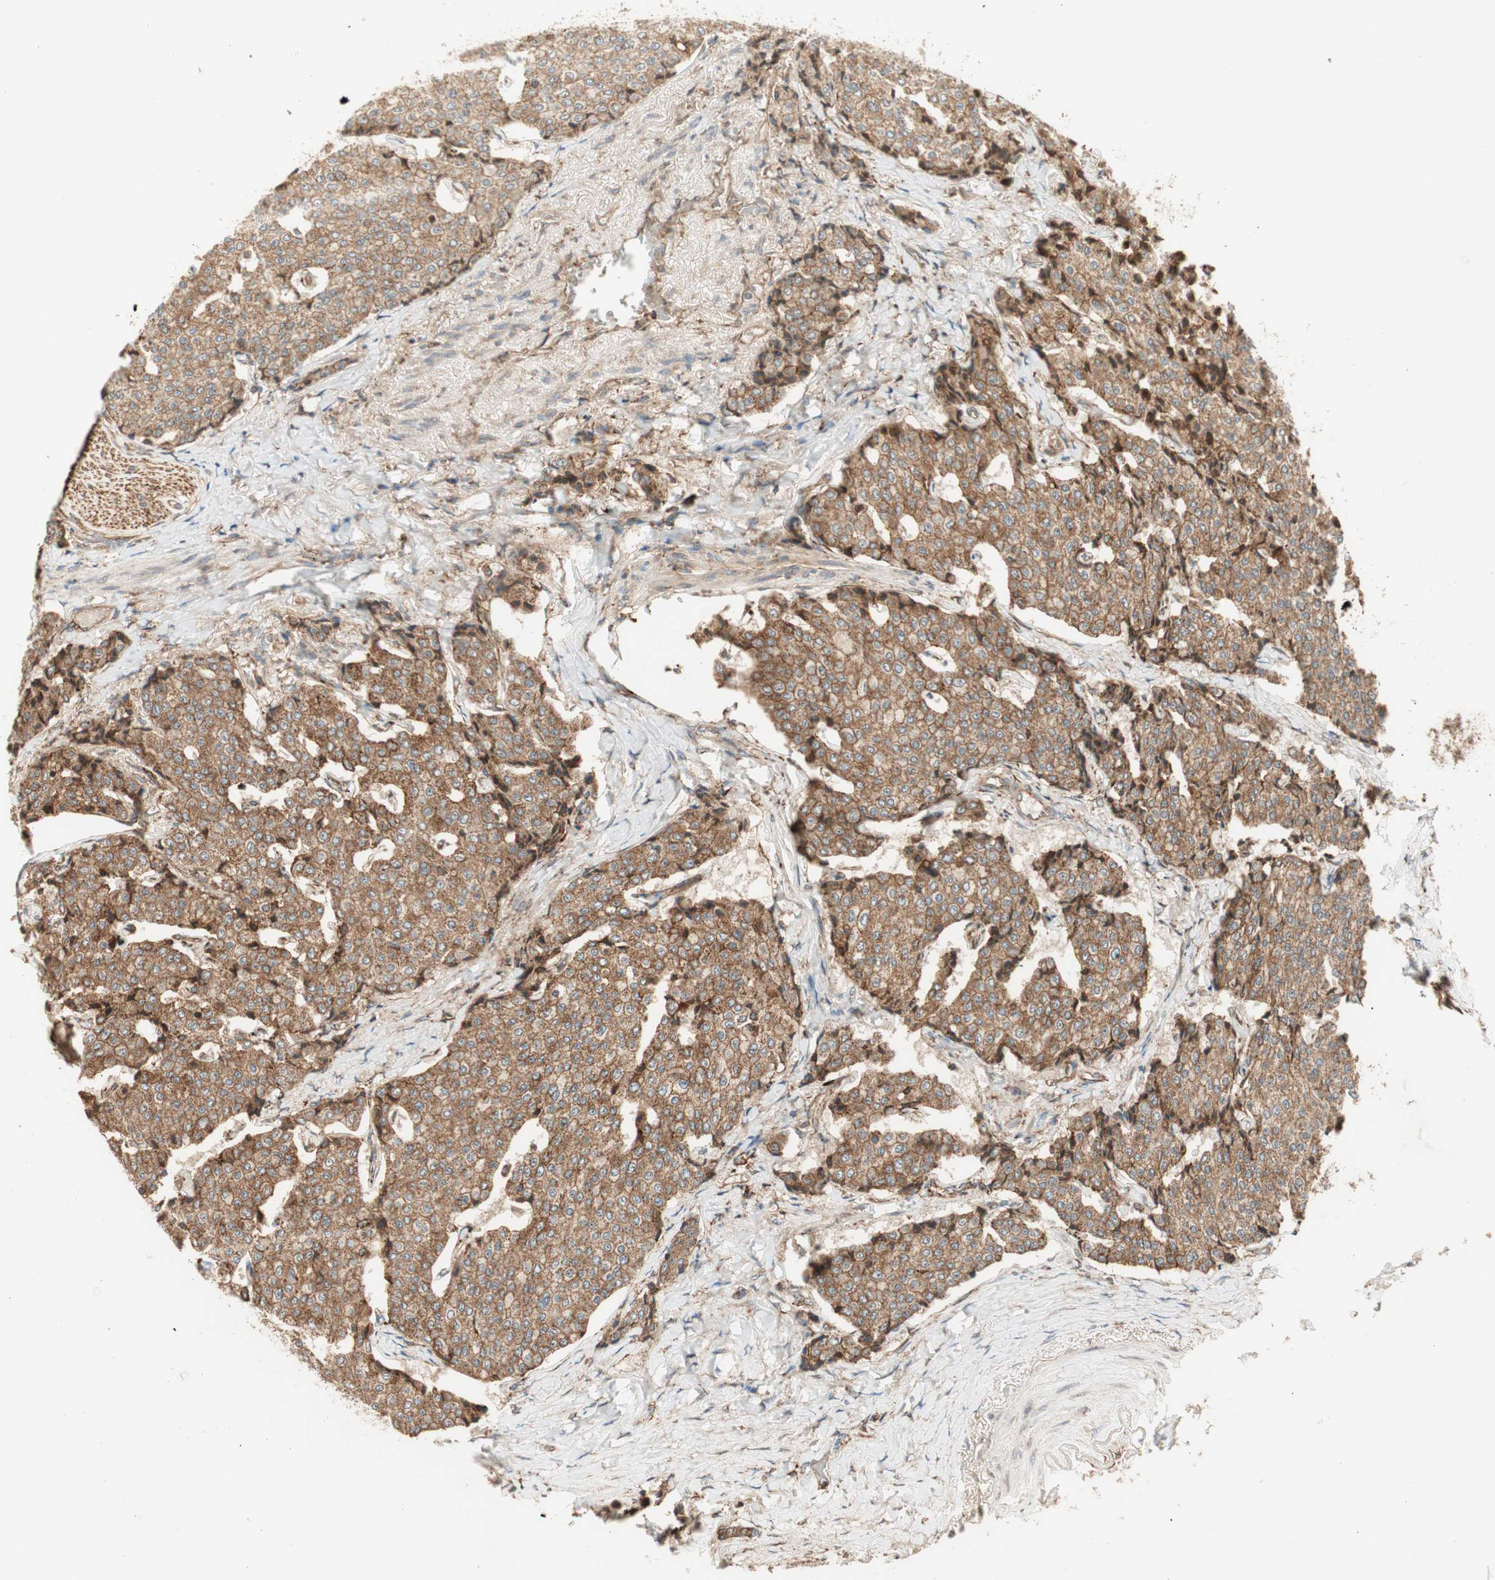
{"staining": {"intensity": "strong", "quantity": ">75%", "location": "cytoplasmic/membranous"}, "tissue": "carcinoid", "cell_type": "Tumor cells", "image_type": "cancer", "snomed": [{"axis": "morphology", "description": "Carcinoid, malignant, NOS"}, {"axis": "topography", "description": "Colon"}], "caption": "Brown immunohistochemical staining in malignant carcinoid demonstrates strong cytoplasmic/membranous staining in approximately >75% of tumor cells. The staining was performed using DAB (3,3'-diaminobenzidine) to visualize the protein expression in brown, while the nuclei were stained in blue with hematoxylin (Magnification: 20x).", "gene": "P4HA1", "patient": {"sex": "female", "age": 61}}